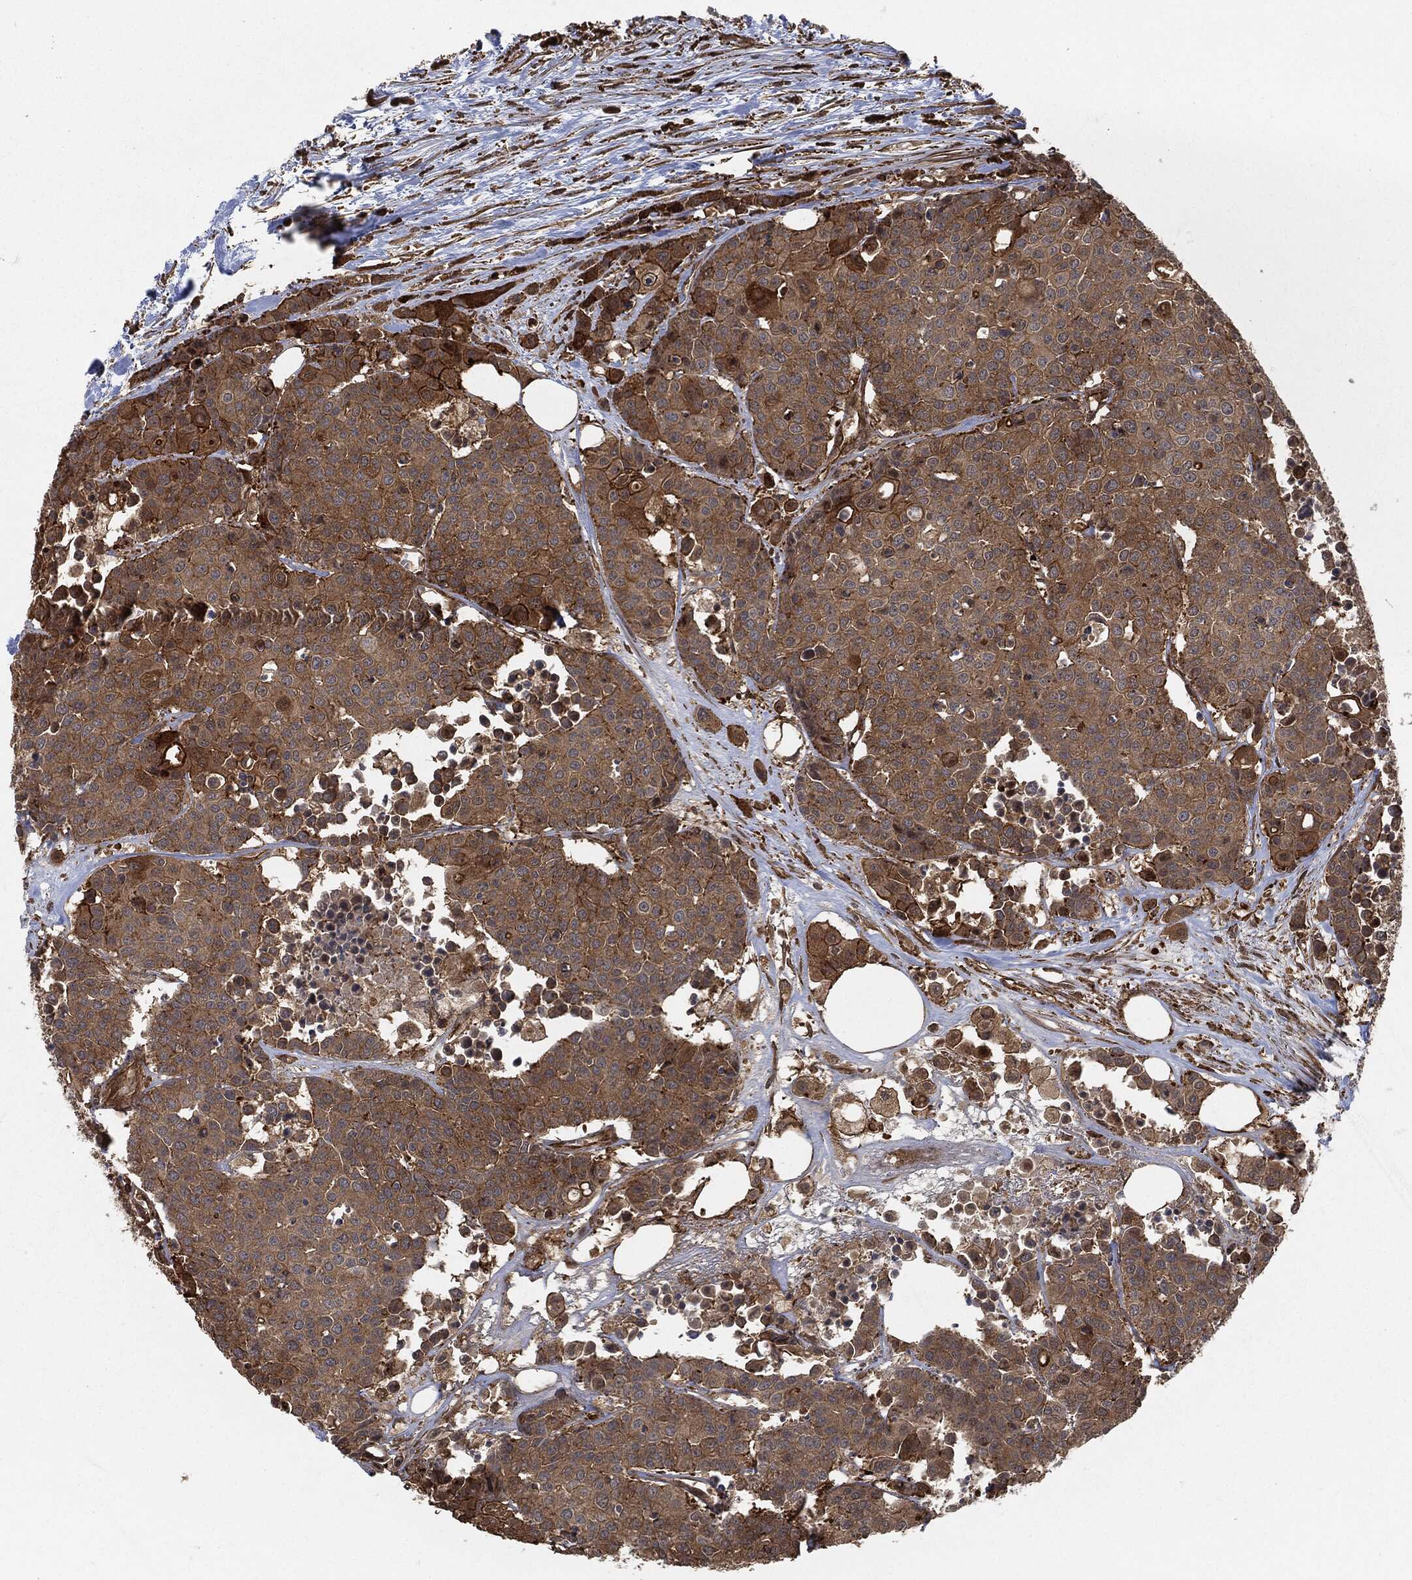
{"staining": {"intensity": "strong", "quantity": "25%-75%", "location": "cytoplasmic/membranous"}, "tissue": "carcinoid", "cell_type": "Tumor cells", "image_type": "cancer", "snomed": [{"axis": "morphology", "description": "Carcinoid, malignant, NOS"}, {"axis": "topography", "description": "Colon"}], "caption": "Malignant carcinoid stained with a protein marker shows strong staining in tumor cells.", "gene": "TPT1", "patient": {"sex": "male", "age": 81}}